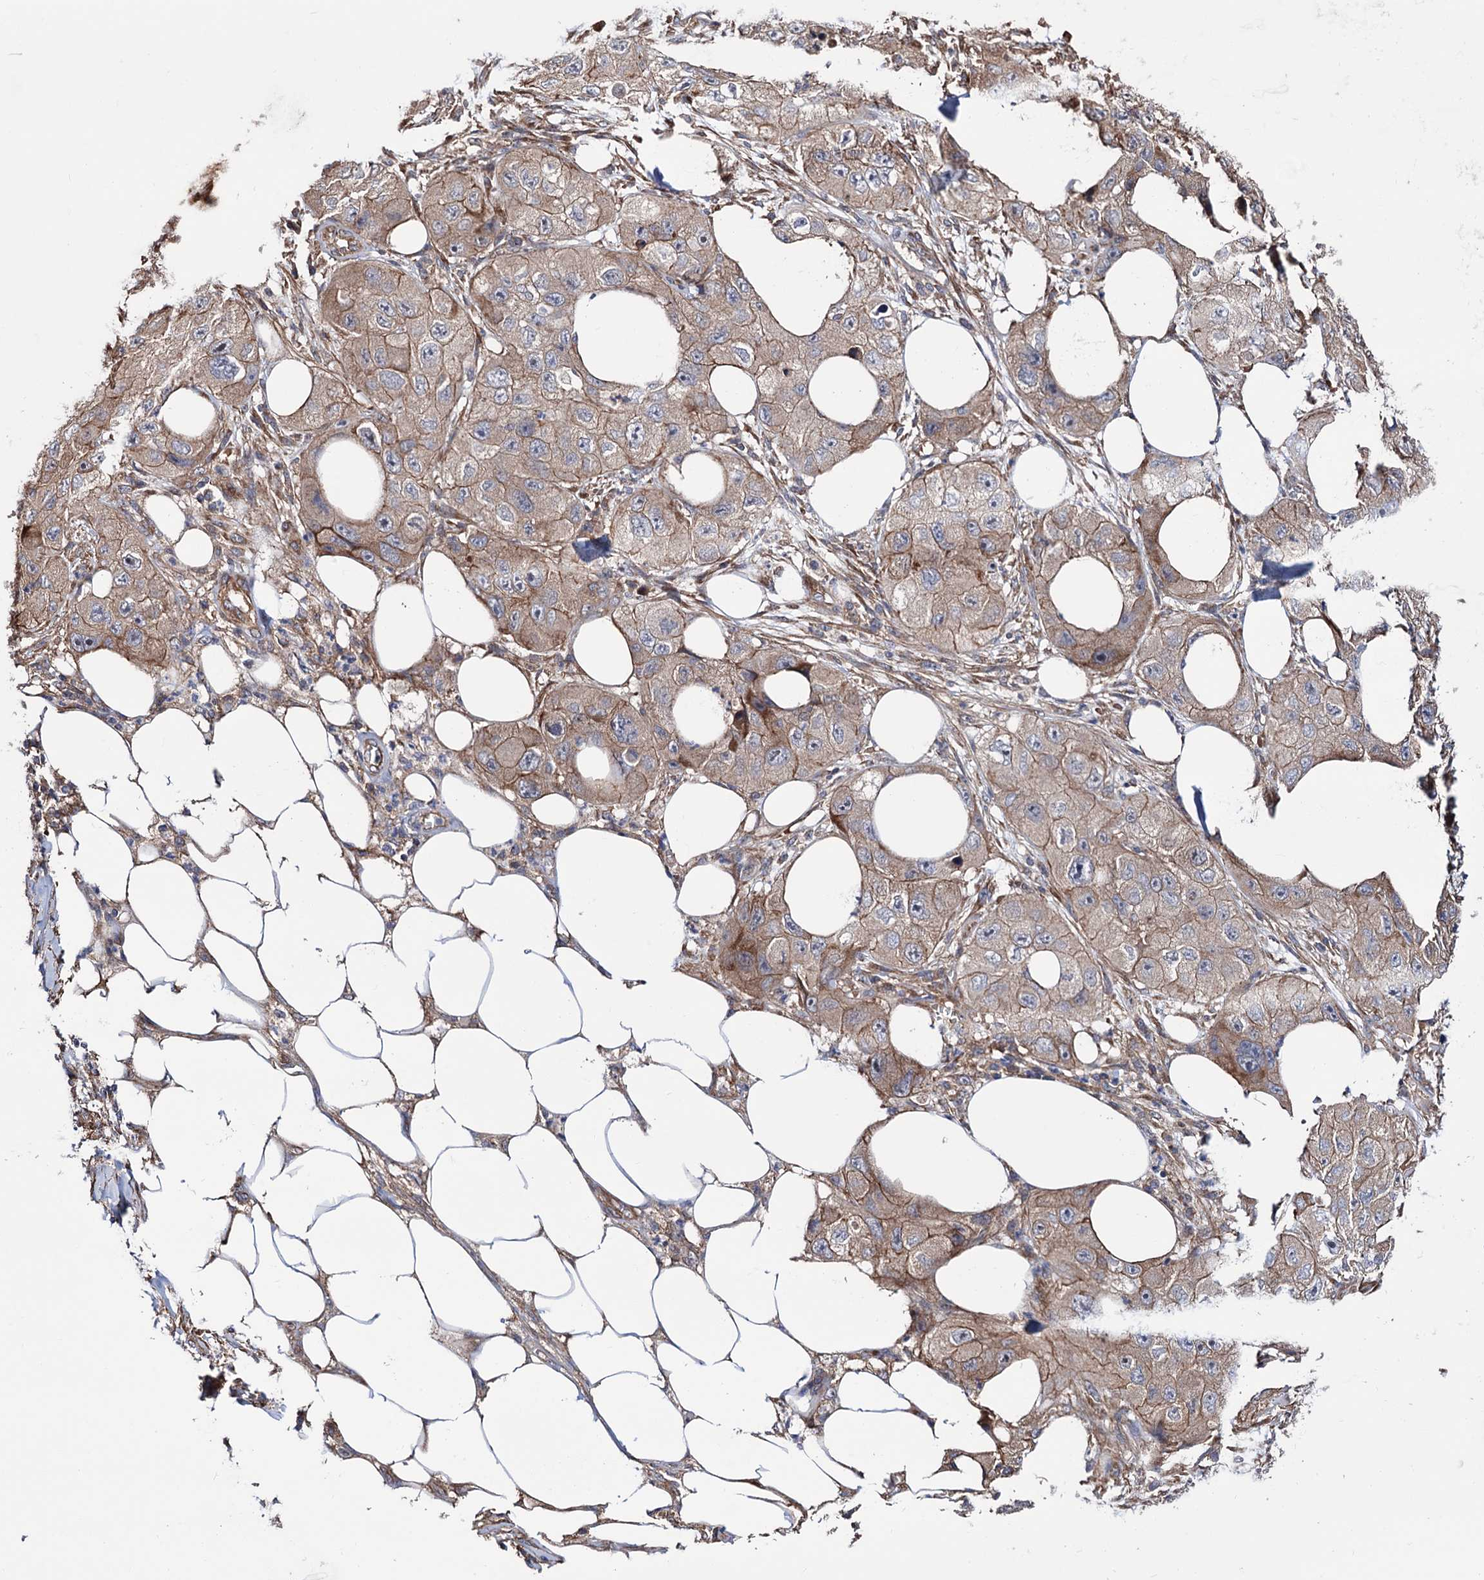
{"staining": {"intensity": "moderate", "quantity": "<25%", "location": "cytoplasmic/membranous"}, "tissue": "skin cancer", "cell_type": "Tumor cells", "image_type": "cancer", "snomed": [{"axis": "morphology", "description": "Squamous cell carcinoma, NOS"}, {"axis": "topography", "description": "Skin"}, {"axis": "topography", "description": "Subcutis"}], "caption": "A brown stain labels moderate cytoplasmic/membranous expression of a protein in human skin cancer tumor cells.", "gene": "FERMT2", "patient": {"sex": "male", "age": 73}}